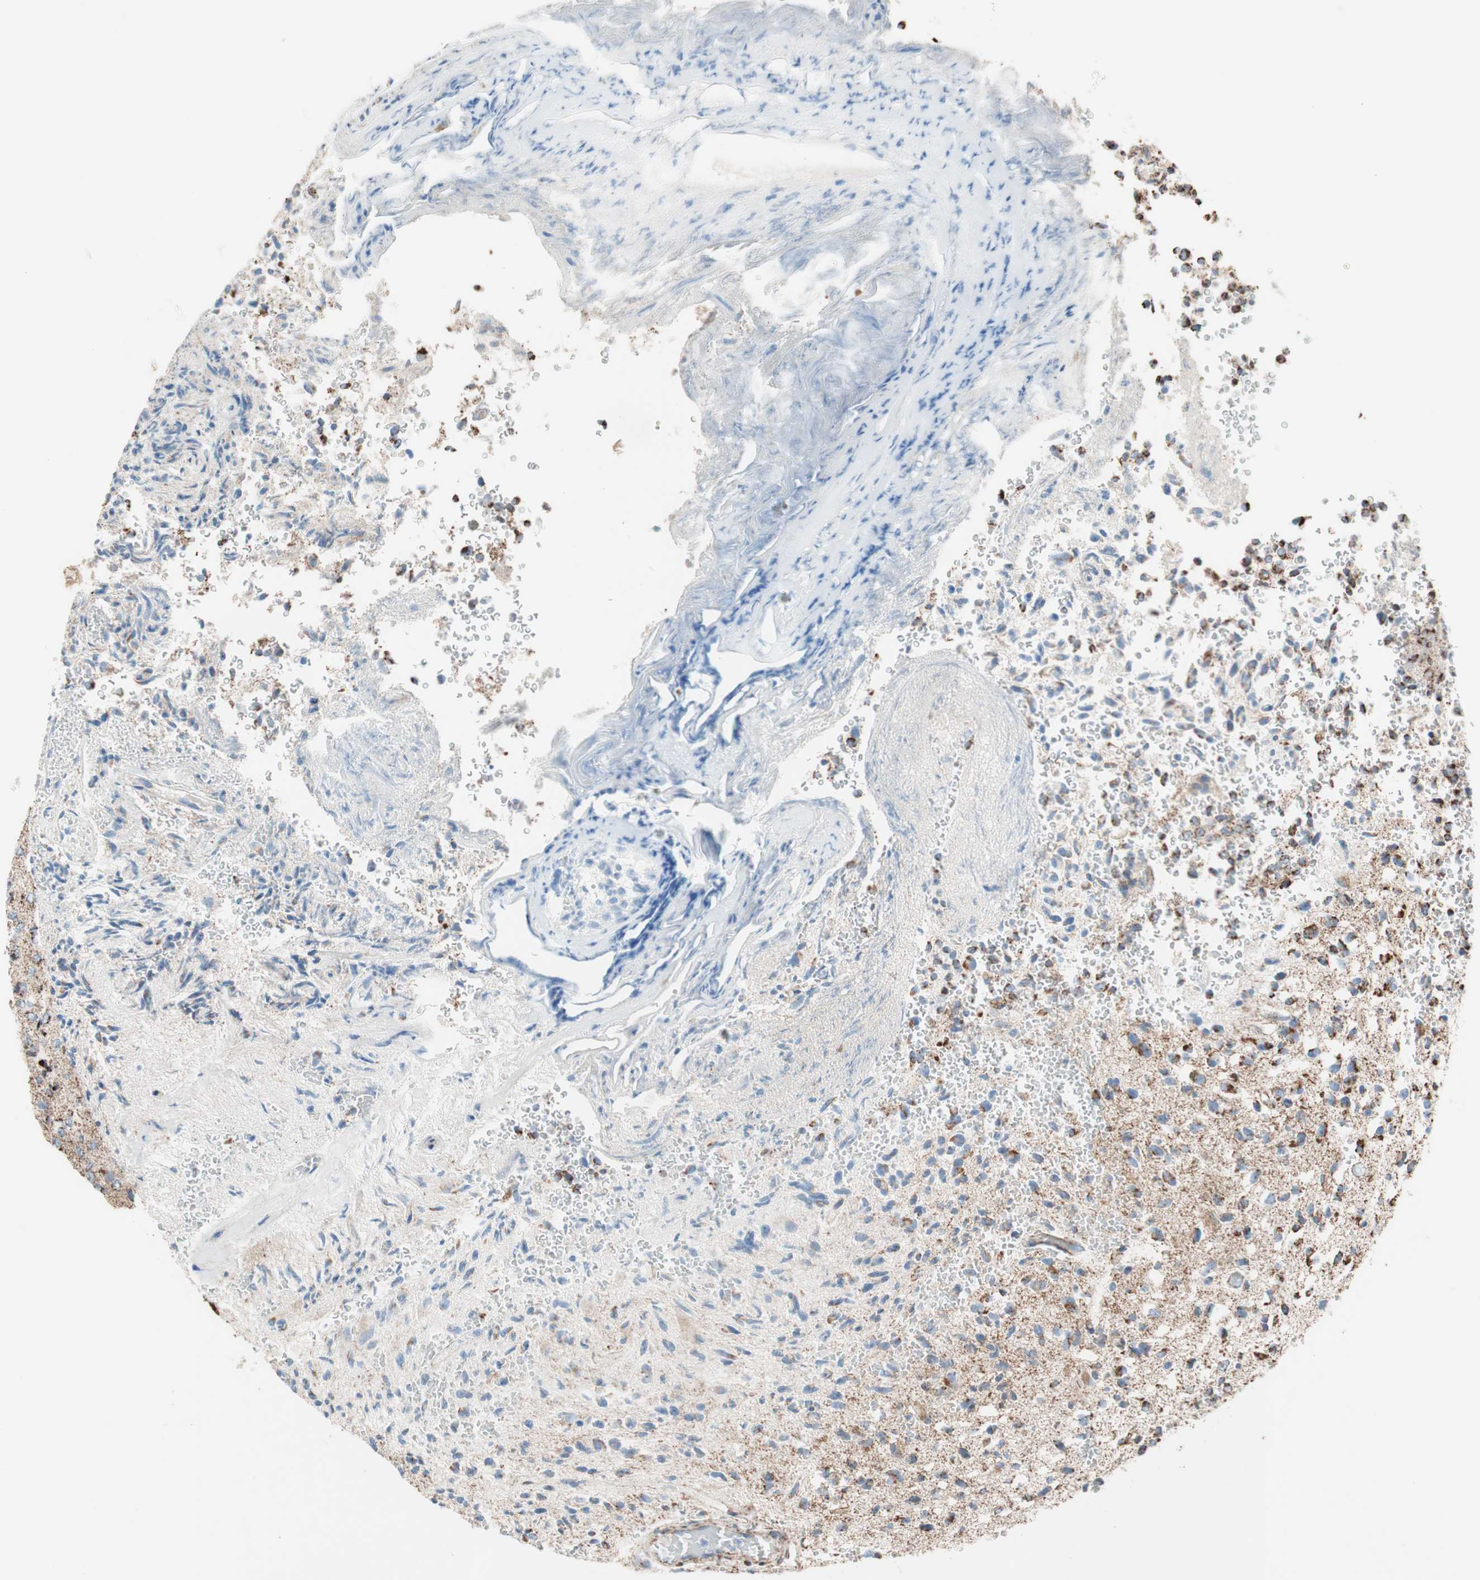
{"staining": {"intensity": "moderate", "quantity": ">75%", "location": "cytoplasmic/membranous"}, "tissue": "glioma", "cell_type": "Tumor cells", "image_type": "cancer", "snomed": [{"axis": "morphology", "description": "Glioma, malignant, High grade"}, {"axis": "topography", "description": "pancreas cauda"}], "caption": "Immunohistochemistry (DAB (3,3'-diaminobenzidine)) staining of glioma reveals moderate cytoplasmic/membranous protein staining in approximately >75% of tumor cells.", "gene": "PCSK4", "patient": {"sex": "male", "age": 60}}